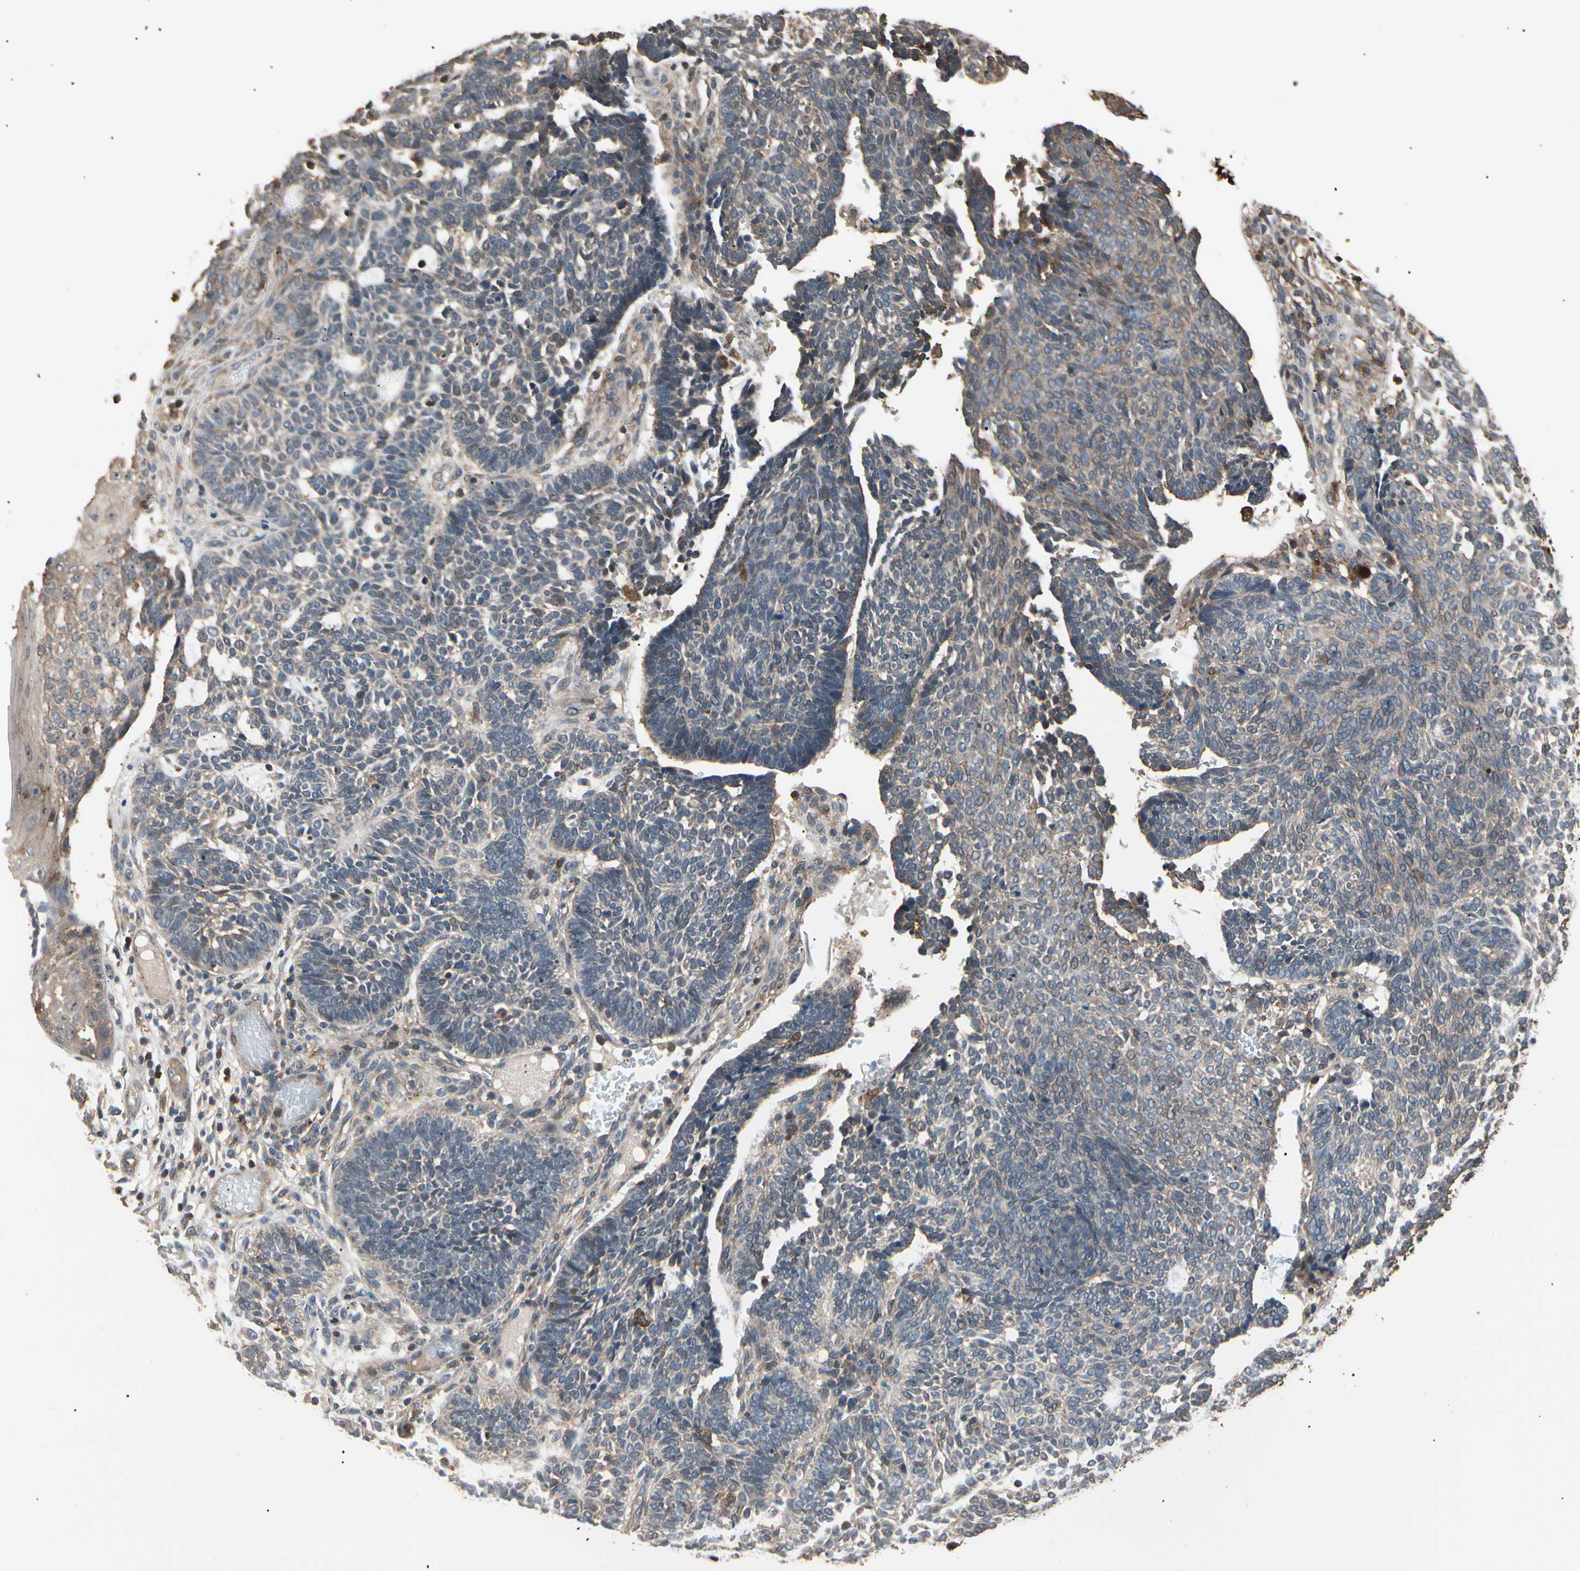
{"staining": {"intensity": "weak", "quantity": "25%-75%", "location": "cytoplasmic/membranous"}, "tissue": "skin cancer", "cell_type": "Tumor cells", "image_type": "cancer", "snomed": [{"axis": "morphology", "description": "Normal tissue, NOS"}, {"axis": "morphology", "description": "Basal cell carcinoma"}, {"axis": "topography", "description": "Skin"}], "caption": "Immunohistochemistry image of human skin cancer stained for a protein (brown), which shows low levels of weak cytoplasmic/membranous expression in approximately 25%-75% of tumor cells.", "gene": "MAPK13", "patient": {"sex": "male", "age": 87}}